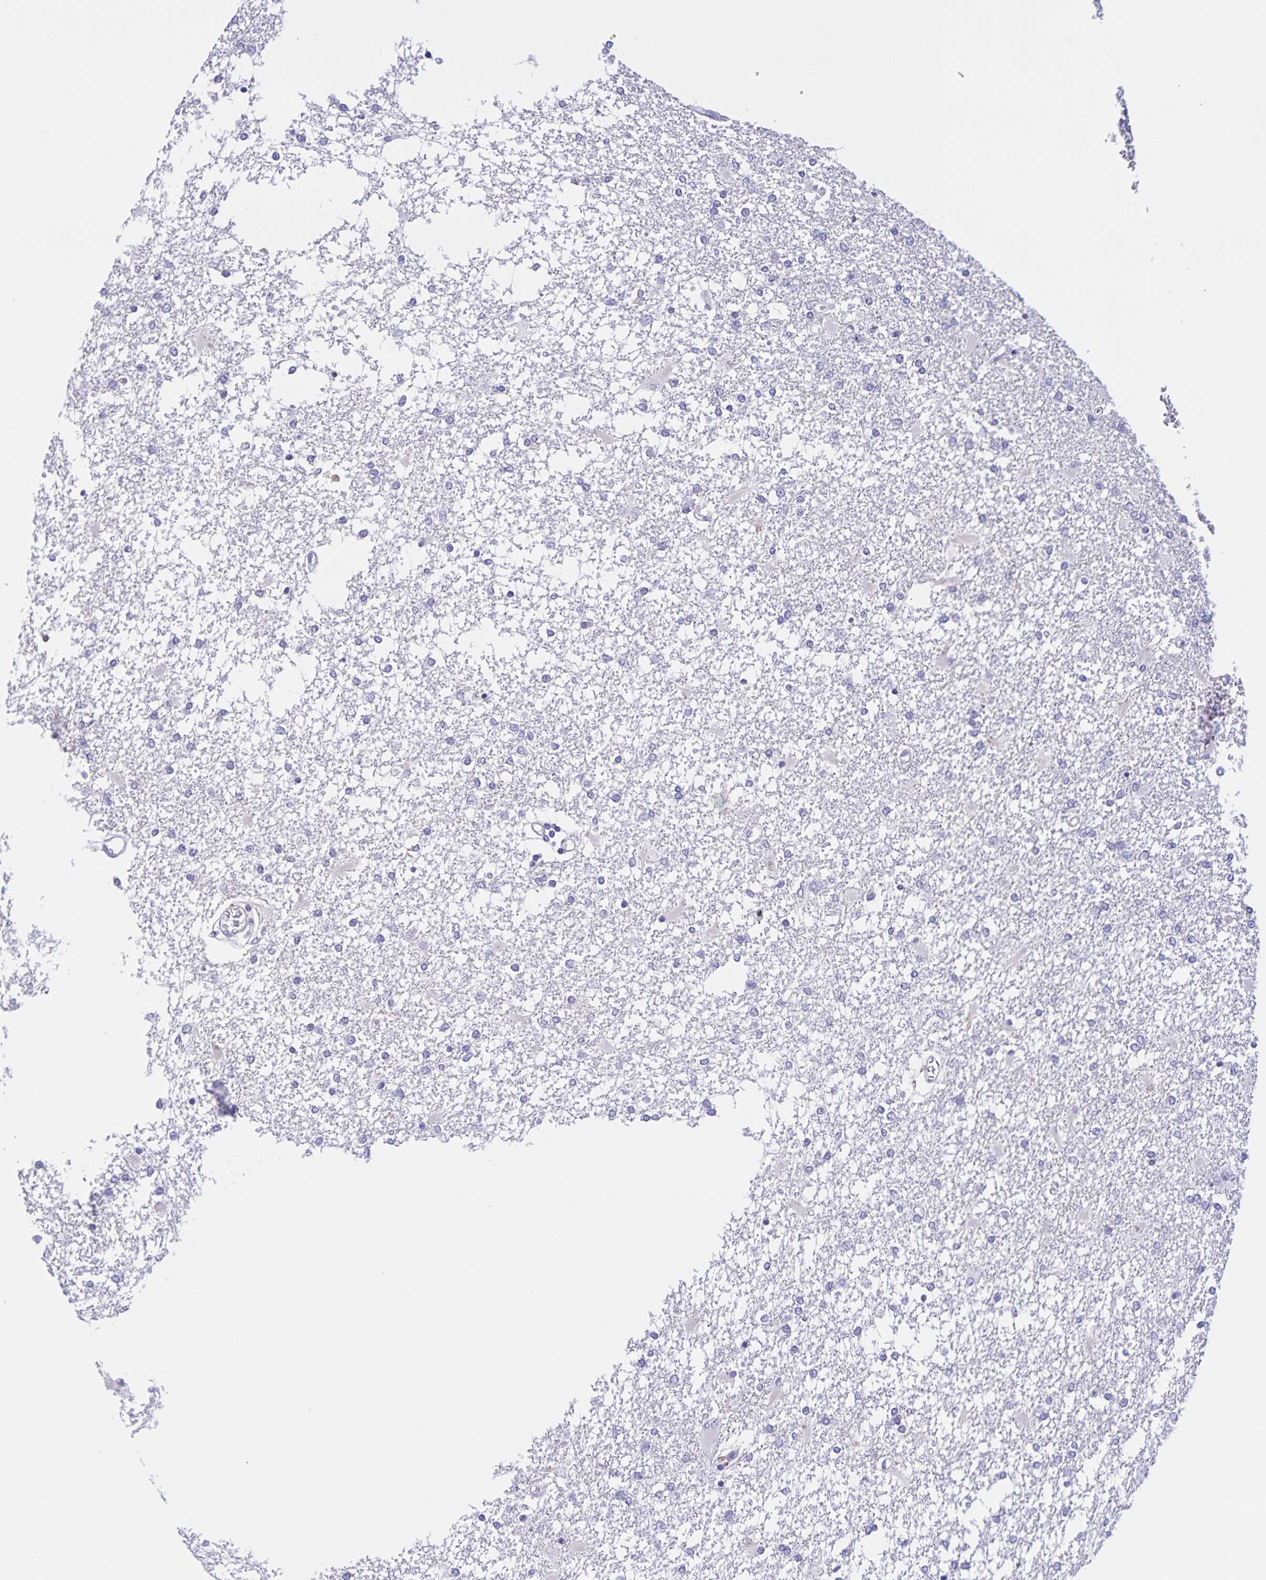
{"staining": {"intensity": "negative", "quantity": "none", "location": "none"}, "tissue": "glioma", "cell_type": "Tumor cells", "image_type": "cancer", "snomed": [{"axis": "morphology", "description": "Glioma, malignant, High grade"}, {"axis": "topography", "description": "Cerebral cortex"}], "caption": "Micrograph shows no protein expression in tumor cells of high-grade glioma (malignant) tissue.", "gene": "DMGDH", "patient": {"sex": "male", "age": 79}}